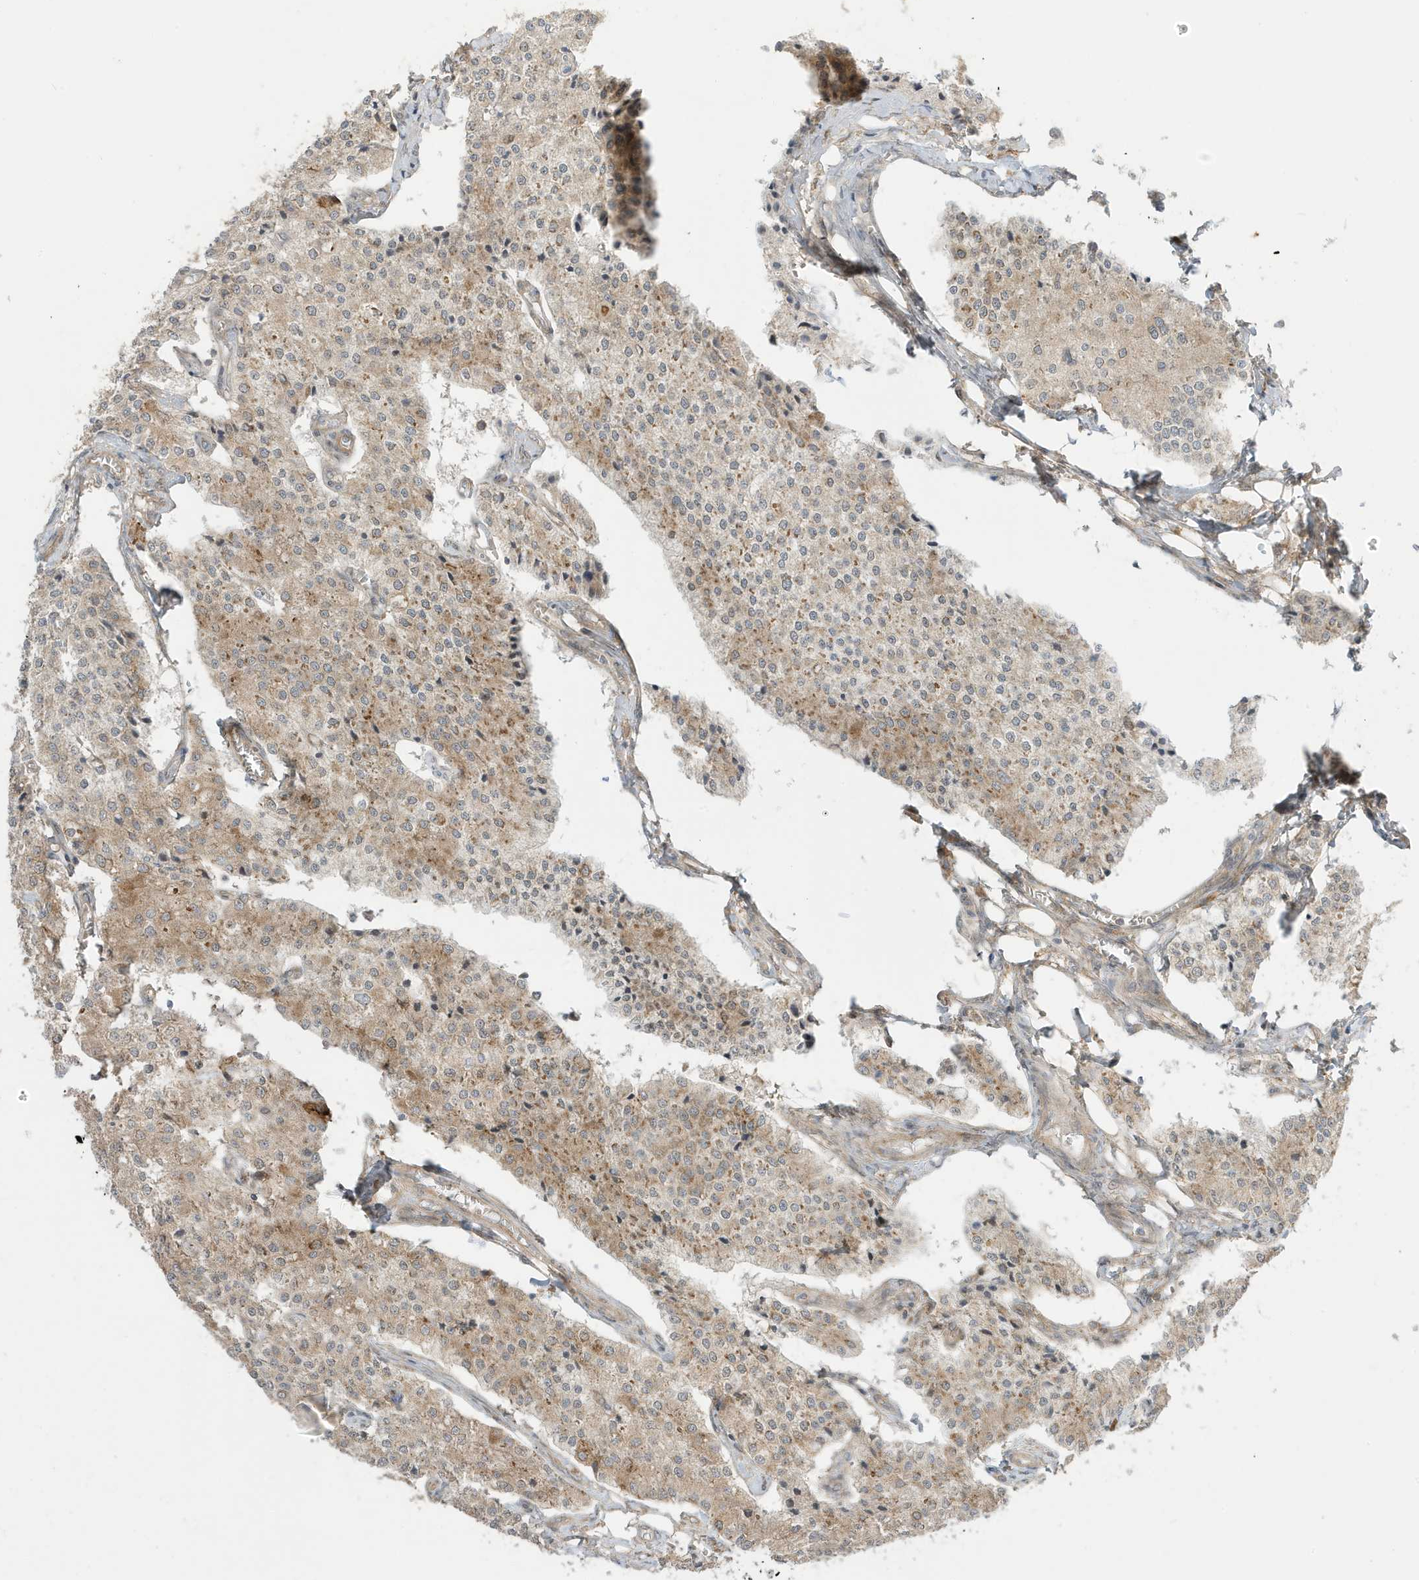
{"staining": {"intensity": "weak", "quantity": ">75%", "location": "cytoplasmic/membranous"}, "tissue": "carcinoid", "cell_type": "Tumor cells", "image_type": "cancer", "snomed": [{"axis": "morphology", "description": "Carcinoid, malignant, NOS"}, {"axis": "topography", "description": "Colon"}], "caption": "Protein expression analysis of carcinoid exhibits weak cytoplasmic/membranous positivity in approximately >75% of tumor cells.", "gene": "SCARF2", "patient": {"sex": "female", "age": 52}}